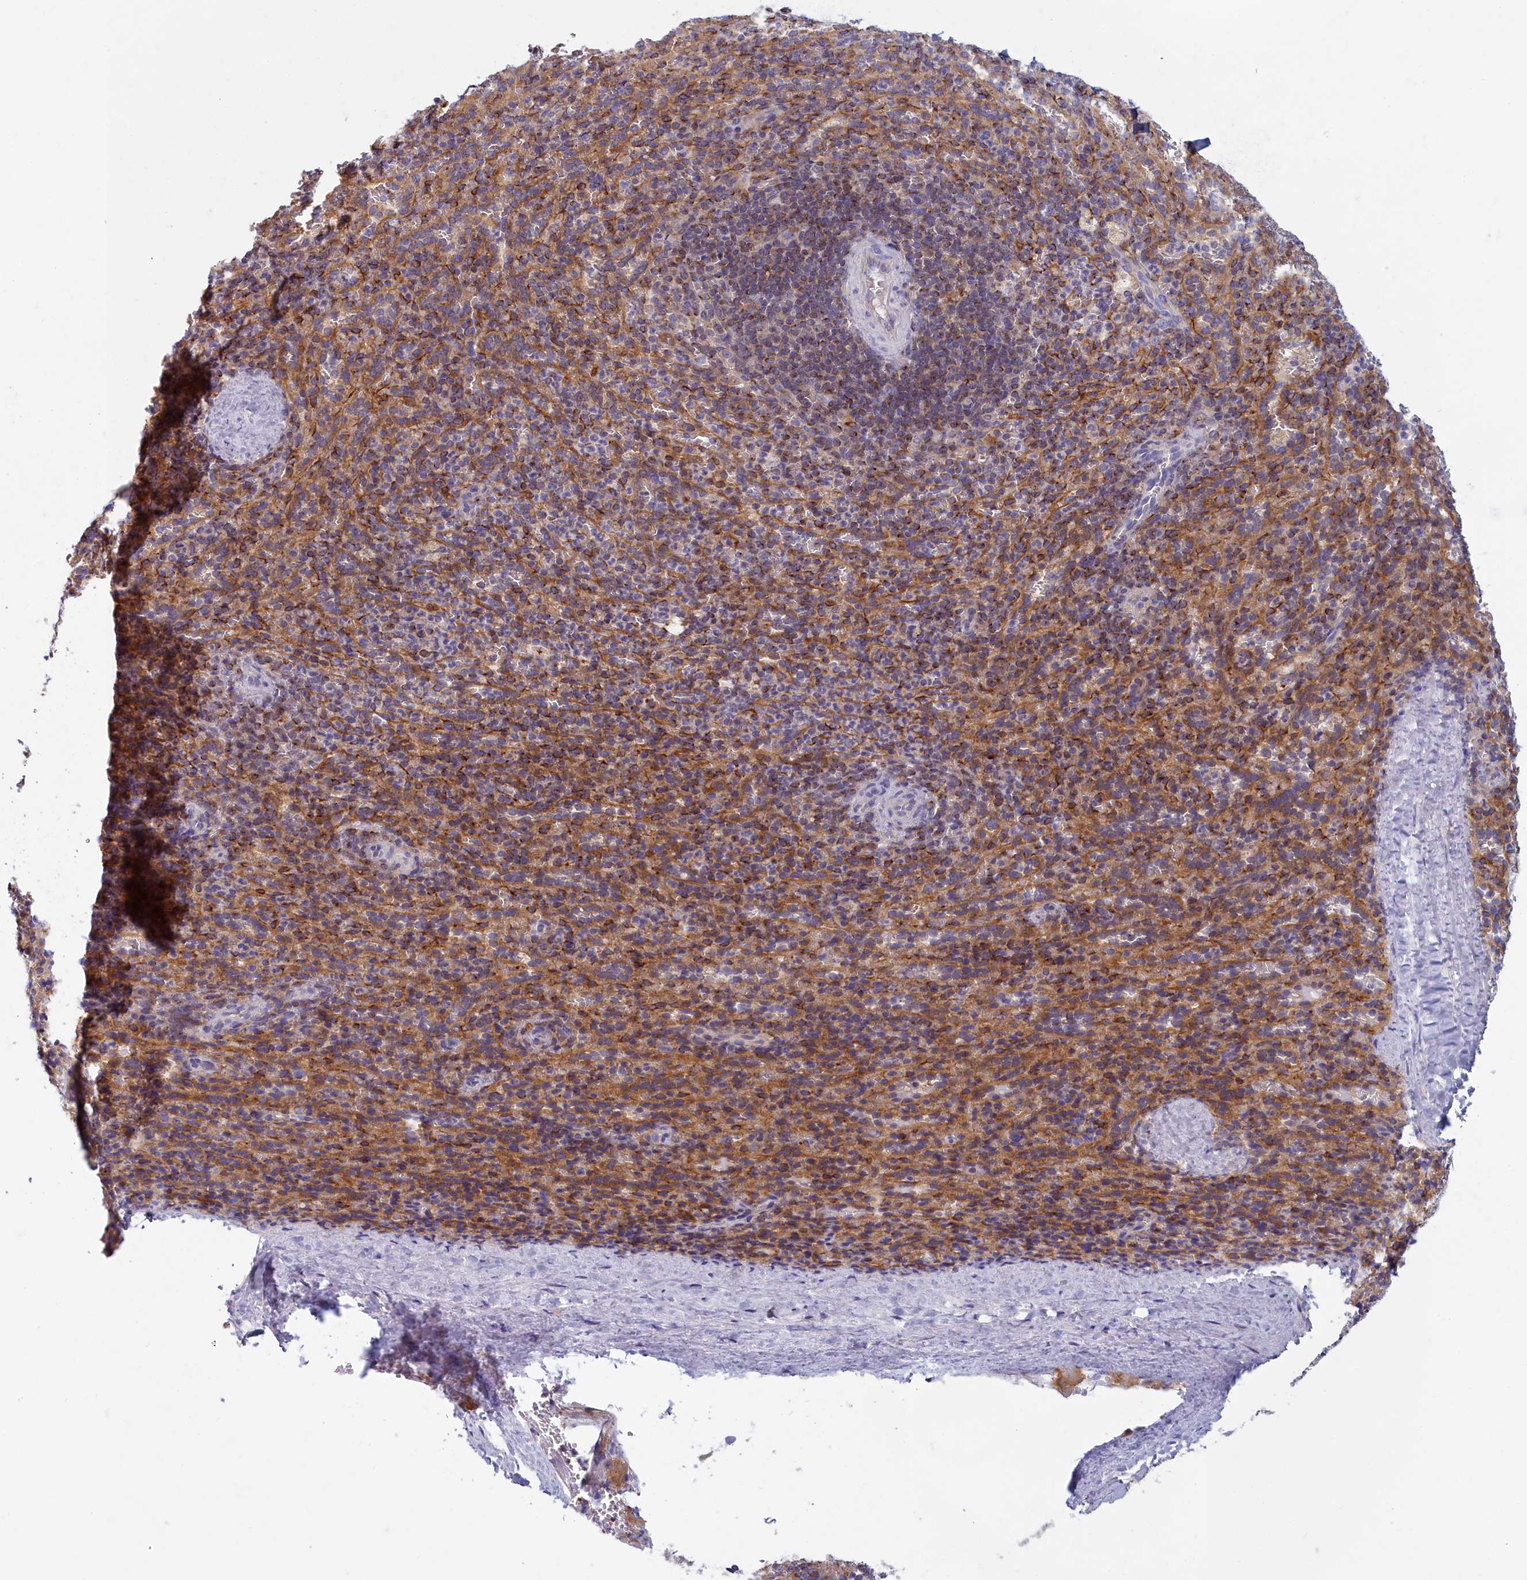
{"staining": {"intensity": "moderate", "quantity": "25%-75%", "location": "cytoplasmic/membranous"}, "tissue": "spleen", "cell_type": "Cells in red pulp", "image_type": "normal", "snomed": [{"axis": "morphology", "description": "Normal tissue, NOS"}, {"axis": "topography", "description": "Spleen"}], "caption": "Spleen stained with DAB immunohistochemistry (IHC) demonstrates medium levels of moderate cytoplasmic/membranous positivity in about 25%-75% of cells in red pulp. (DAB (3,3'-diaminobenzidine) IHC with brightfield microscopy, high magnification).", "gene": "NOL10", "patient": {"sex": "female", "age": 21}}